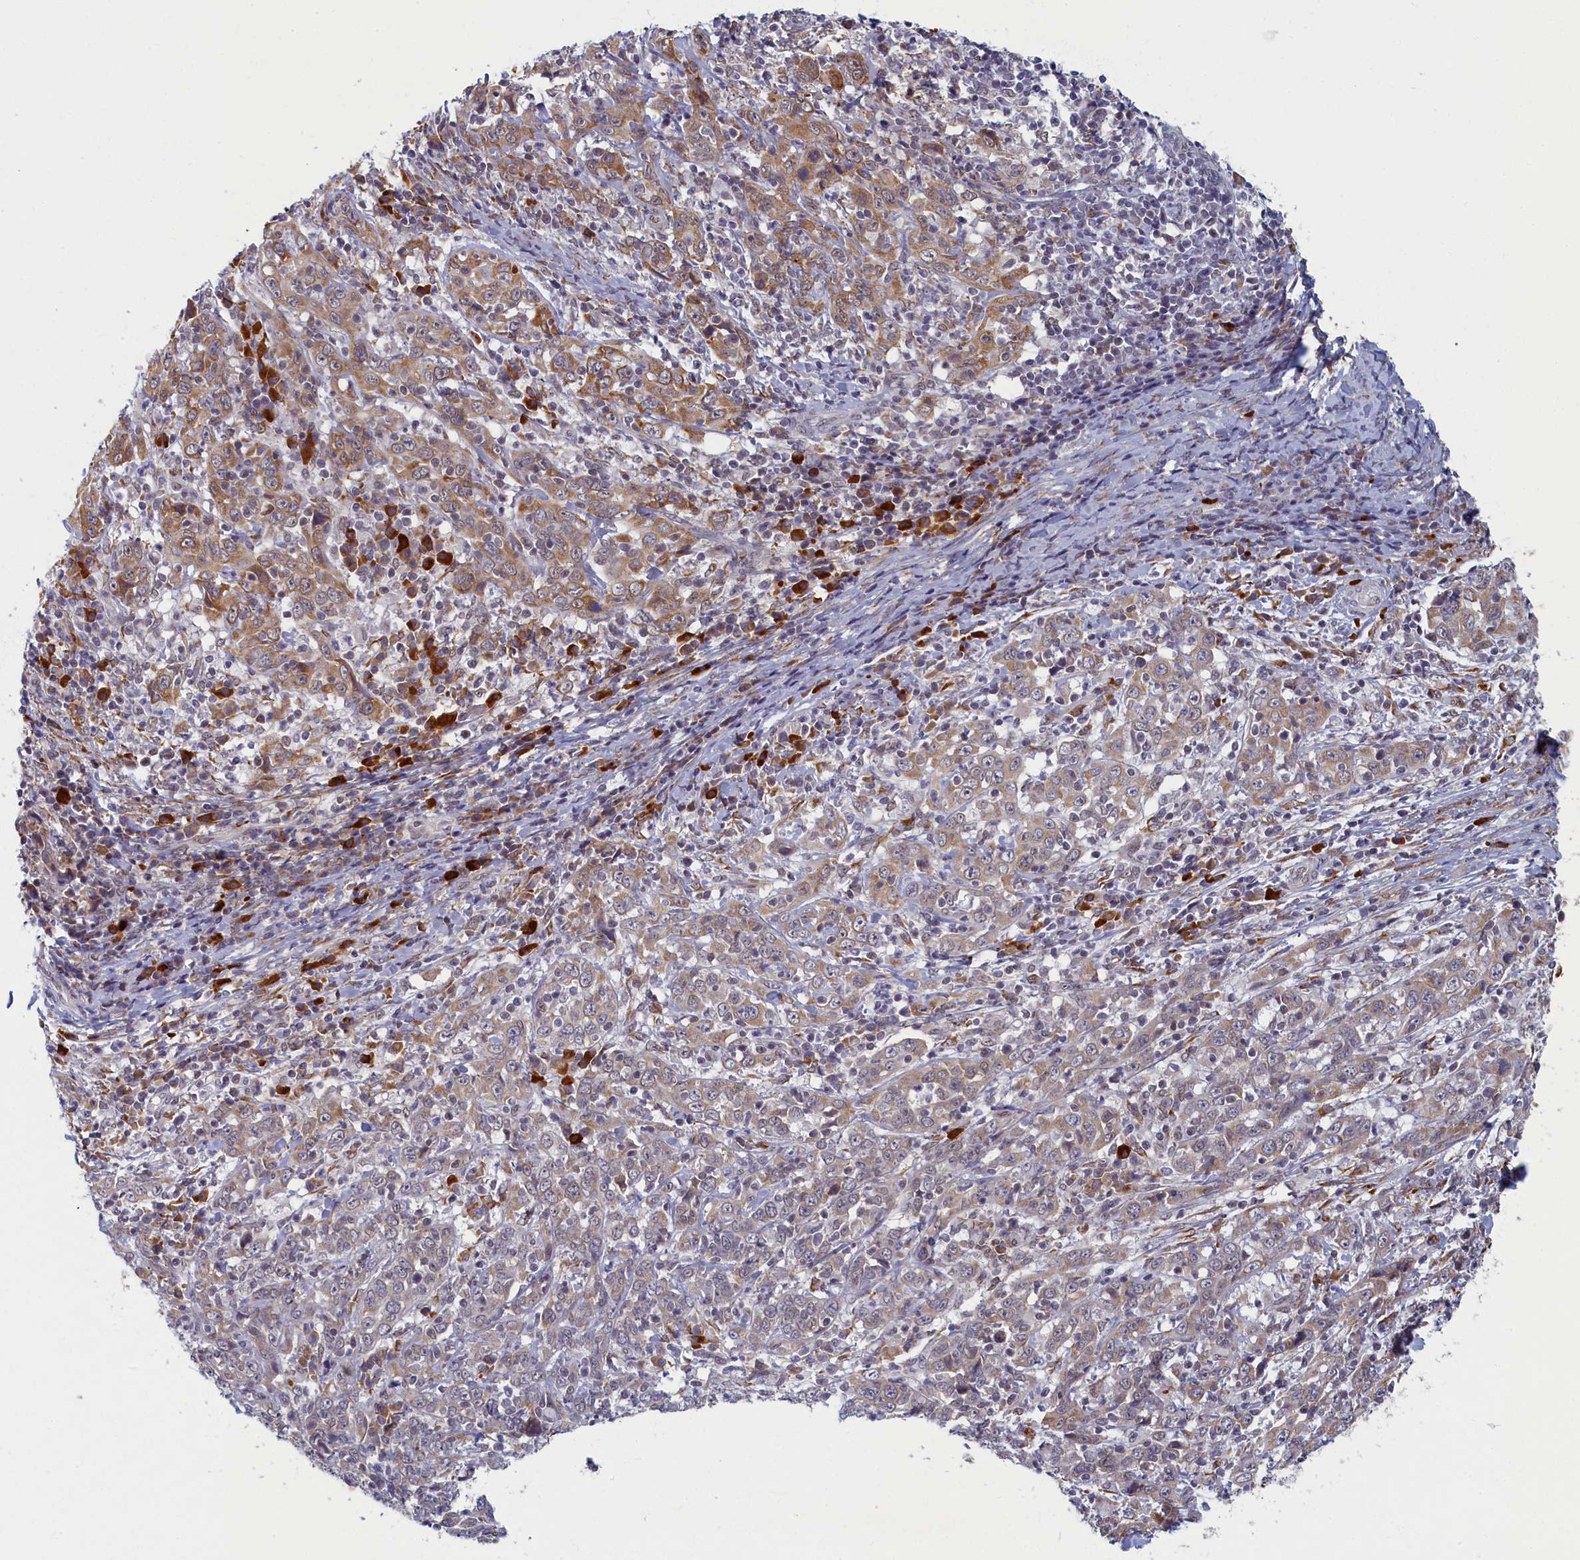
{"staining": {"intensity": "moderate", "quantity": "25%-75%", "location": "cytoplasmic/membranous"}, "tissue": "cervical cancer", "cell_type": "Tumor cells", "image_type": "cancer", "snomed": [{"axis": "morphology", "description": "Squamous cell carcinoma, NOS"}, {"axis": "topography", "description": "Cervix"}], "caption": "This photomicrograph demonstrates squamous cell carcinoma (cervical) stained with immunohistochemistry to label a protein in brown. The cytoplasmic/membranous of tumor cells show moderate positivity for the protein. Nuclei are counter-stained blue.", "gene": "DNAJC17", "patient": {"sex": "female", "age": 46}}